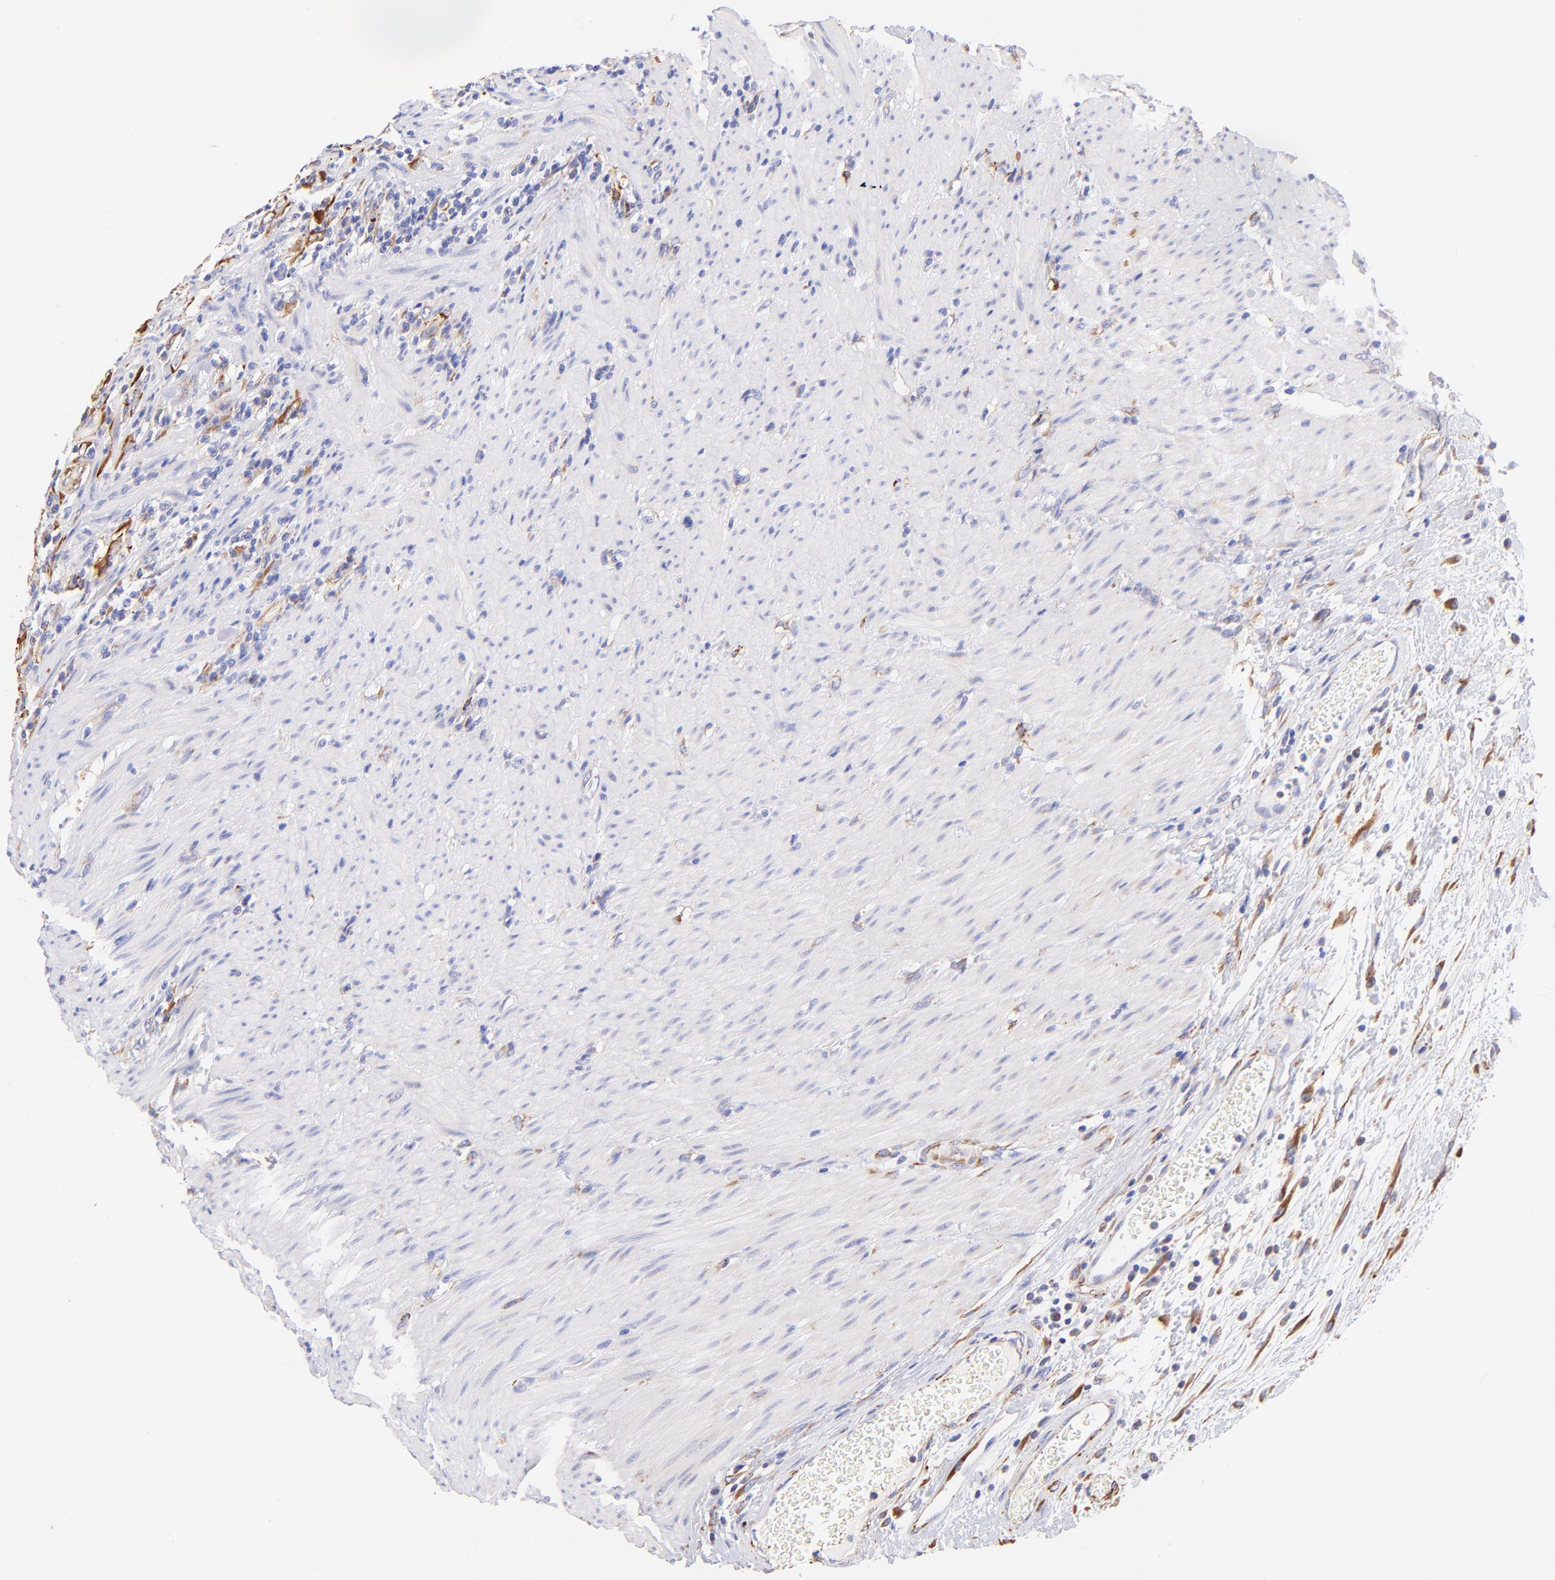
{"staining": {"intensity": "weak", "quantity": ">75%", "location": "cytoplasmic/membranous"}, "tissue": "colorectal cancer", "cell_type": "Tumor cells", "image_type": "cancer", "snomed": [{"axis": "morphology", "description": "Adenocarcinoma, NOS"}, {"axis": "topography", "description": "Colon"}], "caption": "Approximately >75% of tumor cells in human colorectal adenocarcinoma display weak cytoplasmic/membranous protein positivity as visualized by brown immunohistochemical staining.", "gene": "SPARC", "patient": {"sex": "male", "age": 54}}